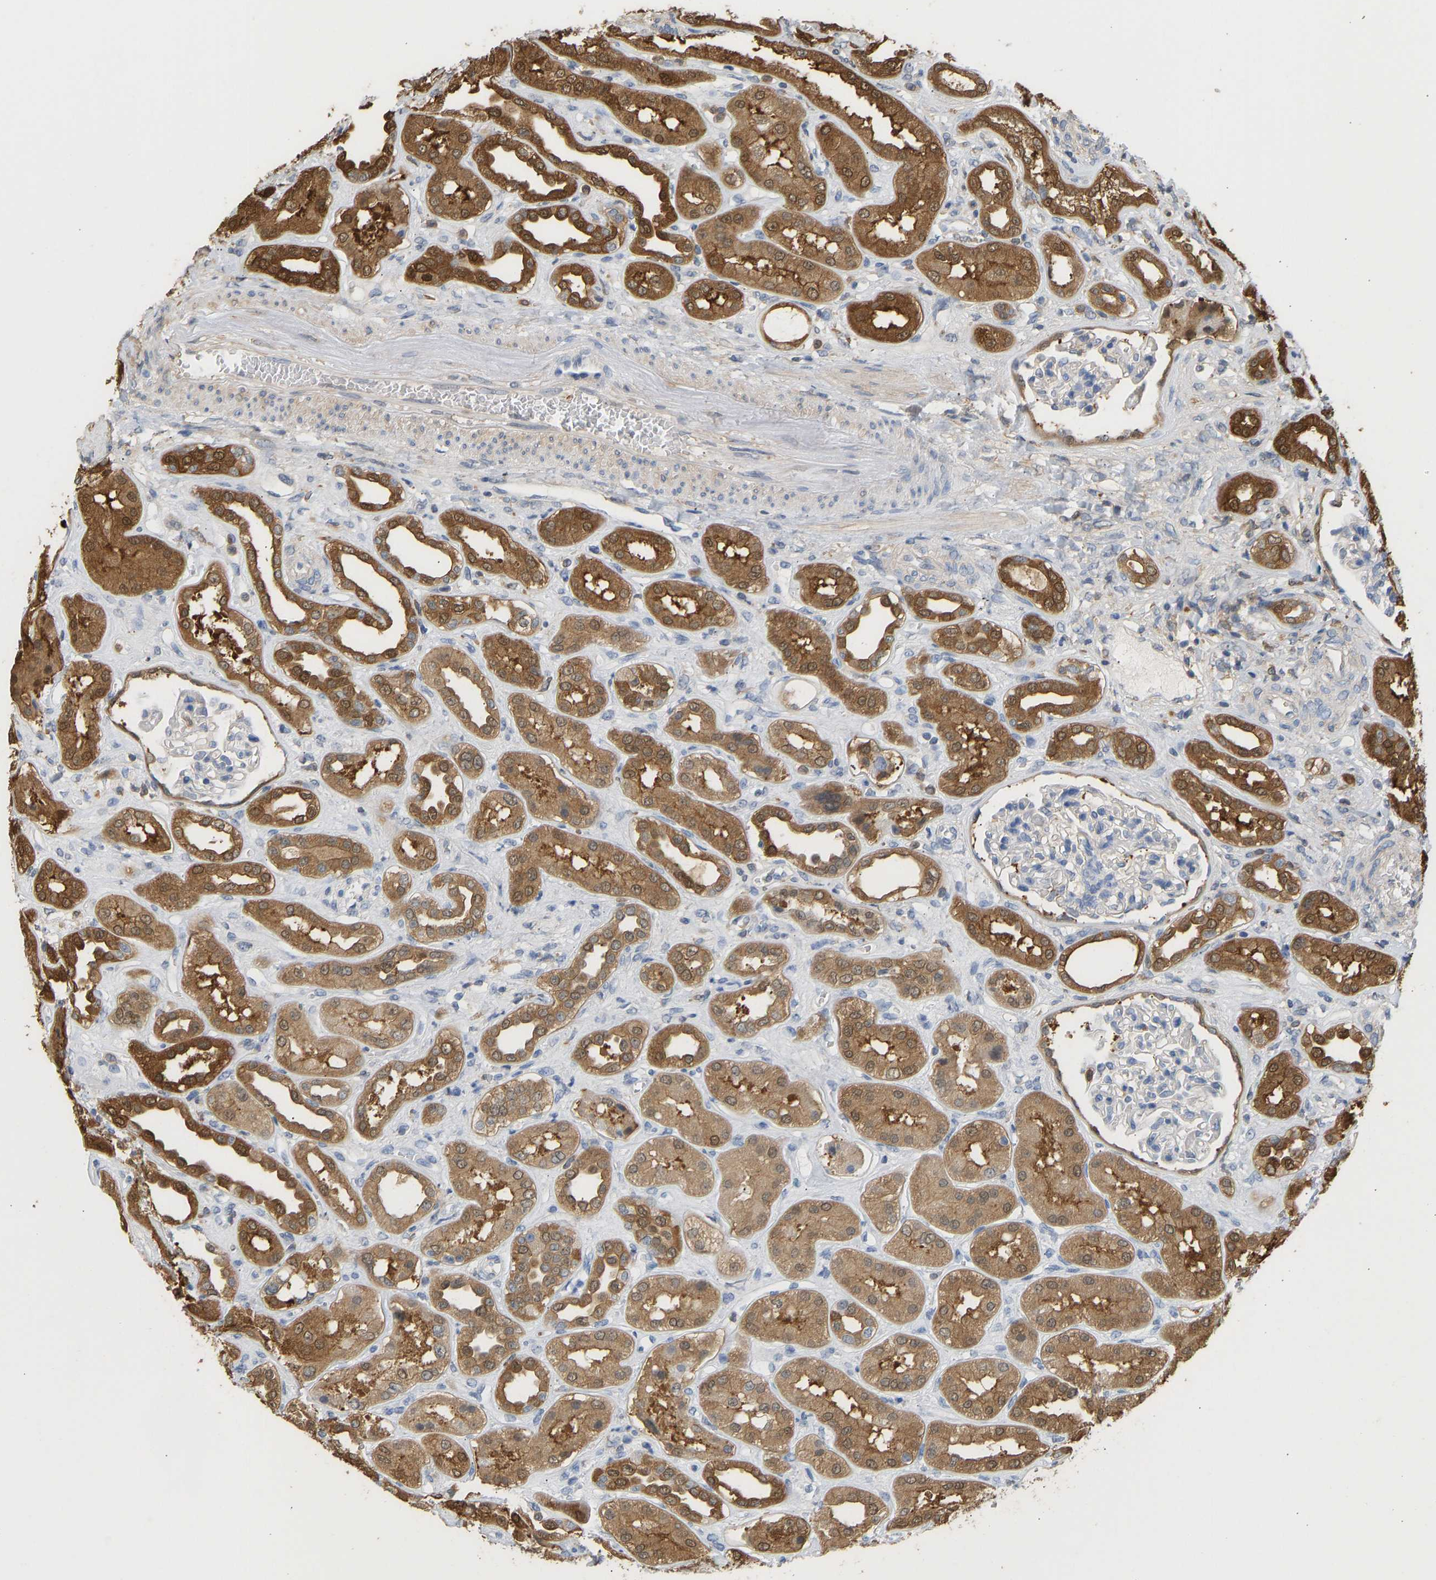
{"staining": {"intensity": "moderate", "quantity": "<25%", "location": "cytoplasmic/membranous"}, "tissue": "kidney", "cell_type": "Cells in glomeruli", "image_type": "normal", "snomed": [{"axis": "morphology", "description": "Normal tissue, NOS"}, {"axis": "topography", "description": "Kidney"}], "caption": "This image shows immunohistochemistry (IHC) staining of unremarkable kidney, with low moderate cytoplasmic/membranous staining in approximately <25% of cells in glomeruli.", "gene": "ENO1", "patient": {"sex": "male", "age": 59}}